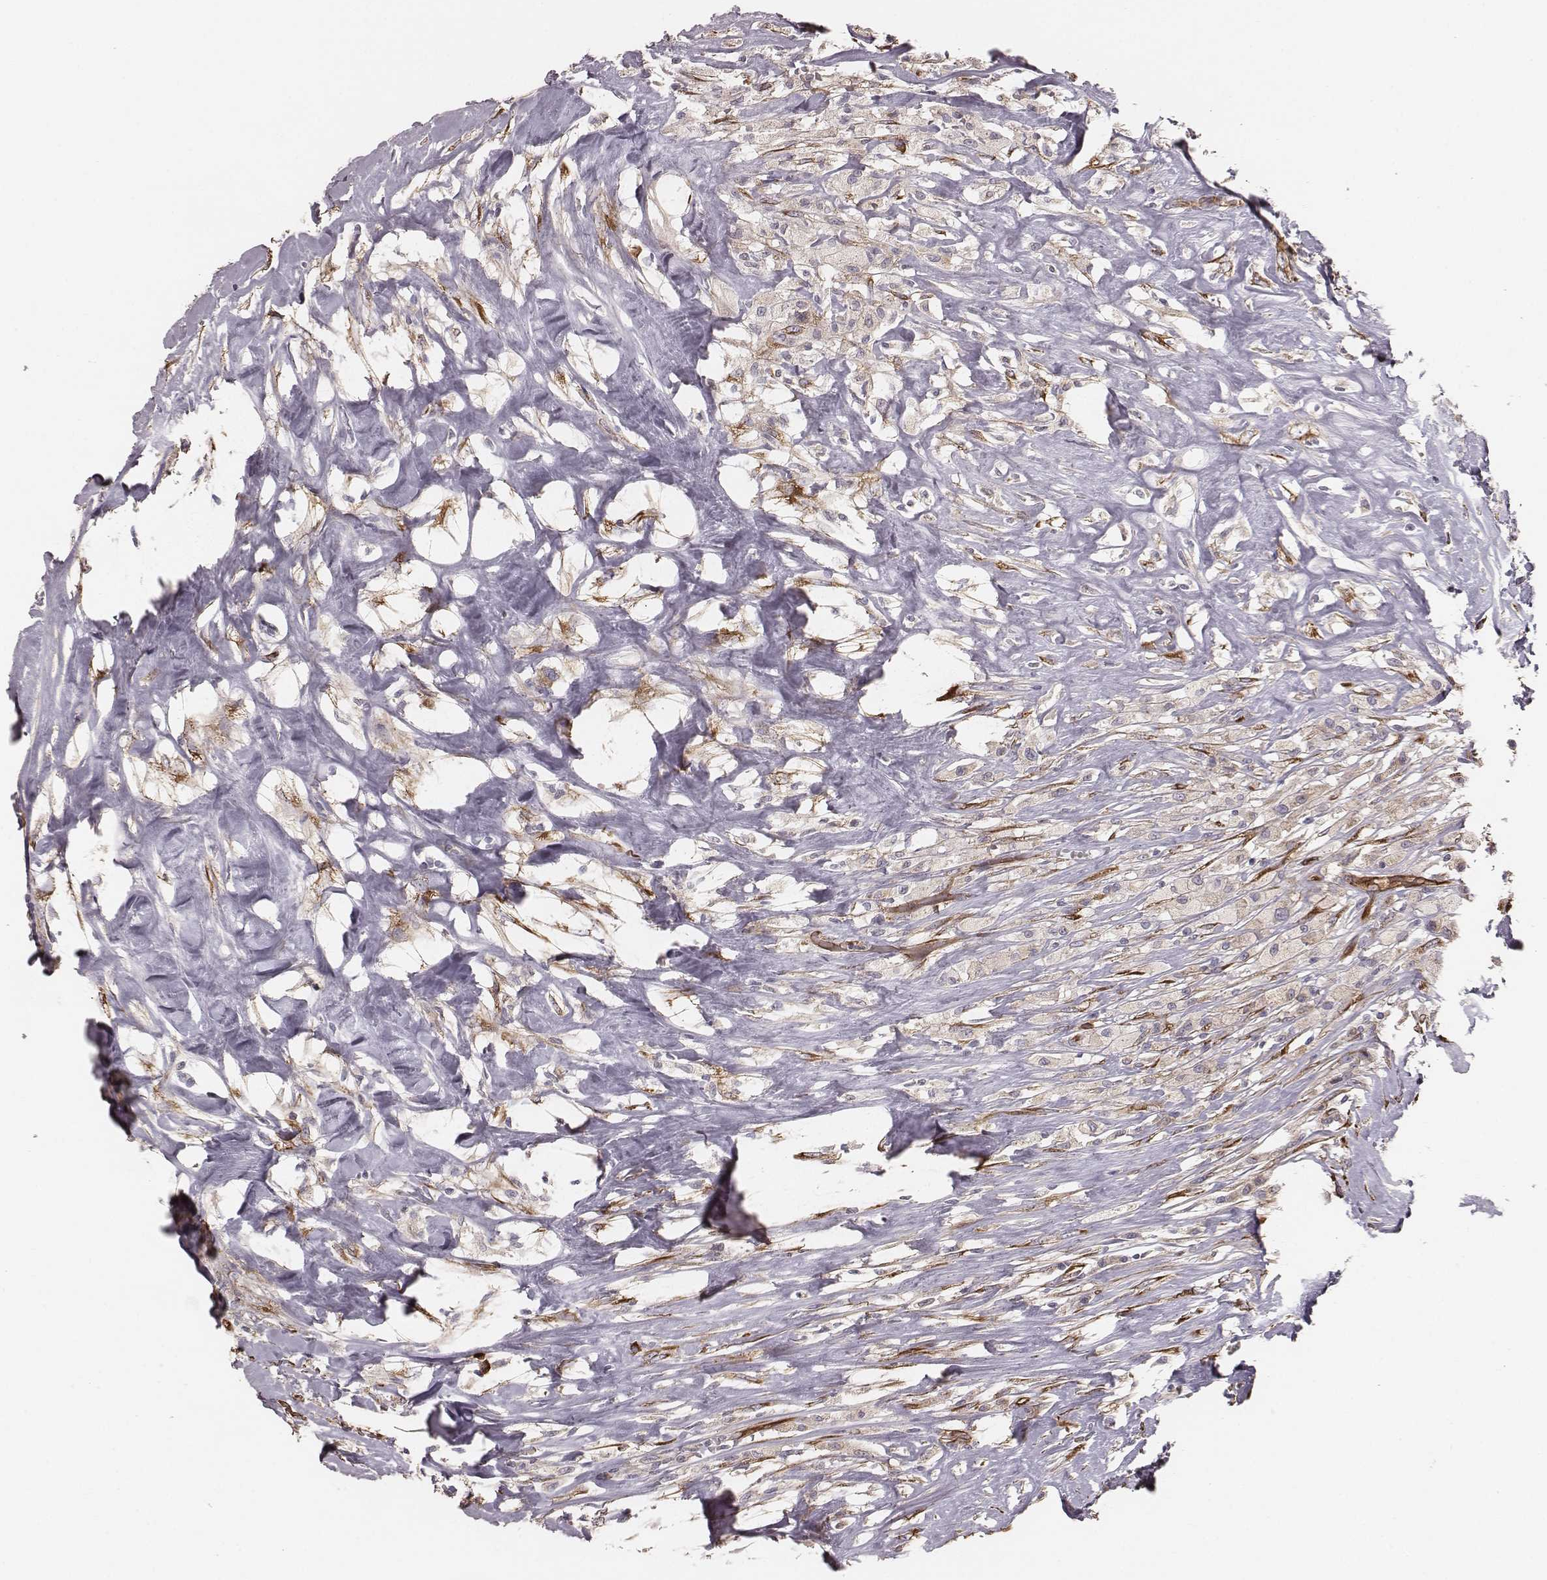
{"staining": {"intensity": "weak", "quantity": ">75%", "location": "cytoplasmic/membranous"}, "tissue": "testis cancer", "cell_type": "Tumor cells", "image_type": "cancer", "snomed": [{"axis": "morphology", "description": "Necrosis, NOS"}, {"axis": "morphology", "description": "Carcinoma, Embryonal, NOS"}, {"axis": "topography", "description": "Testis"}], "caption": "Immunohistochemical staining of testis cancer (embryonal carcinoma) displays weak cytoplasmic/membranous protein positivity in about >75% of tumor cells. Nuclei are stained in blue.", "gene": "PALMD", "patient": {"sex": "male", "age": 19}}